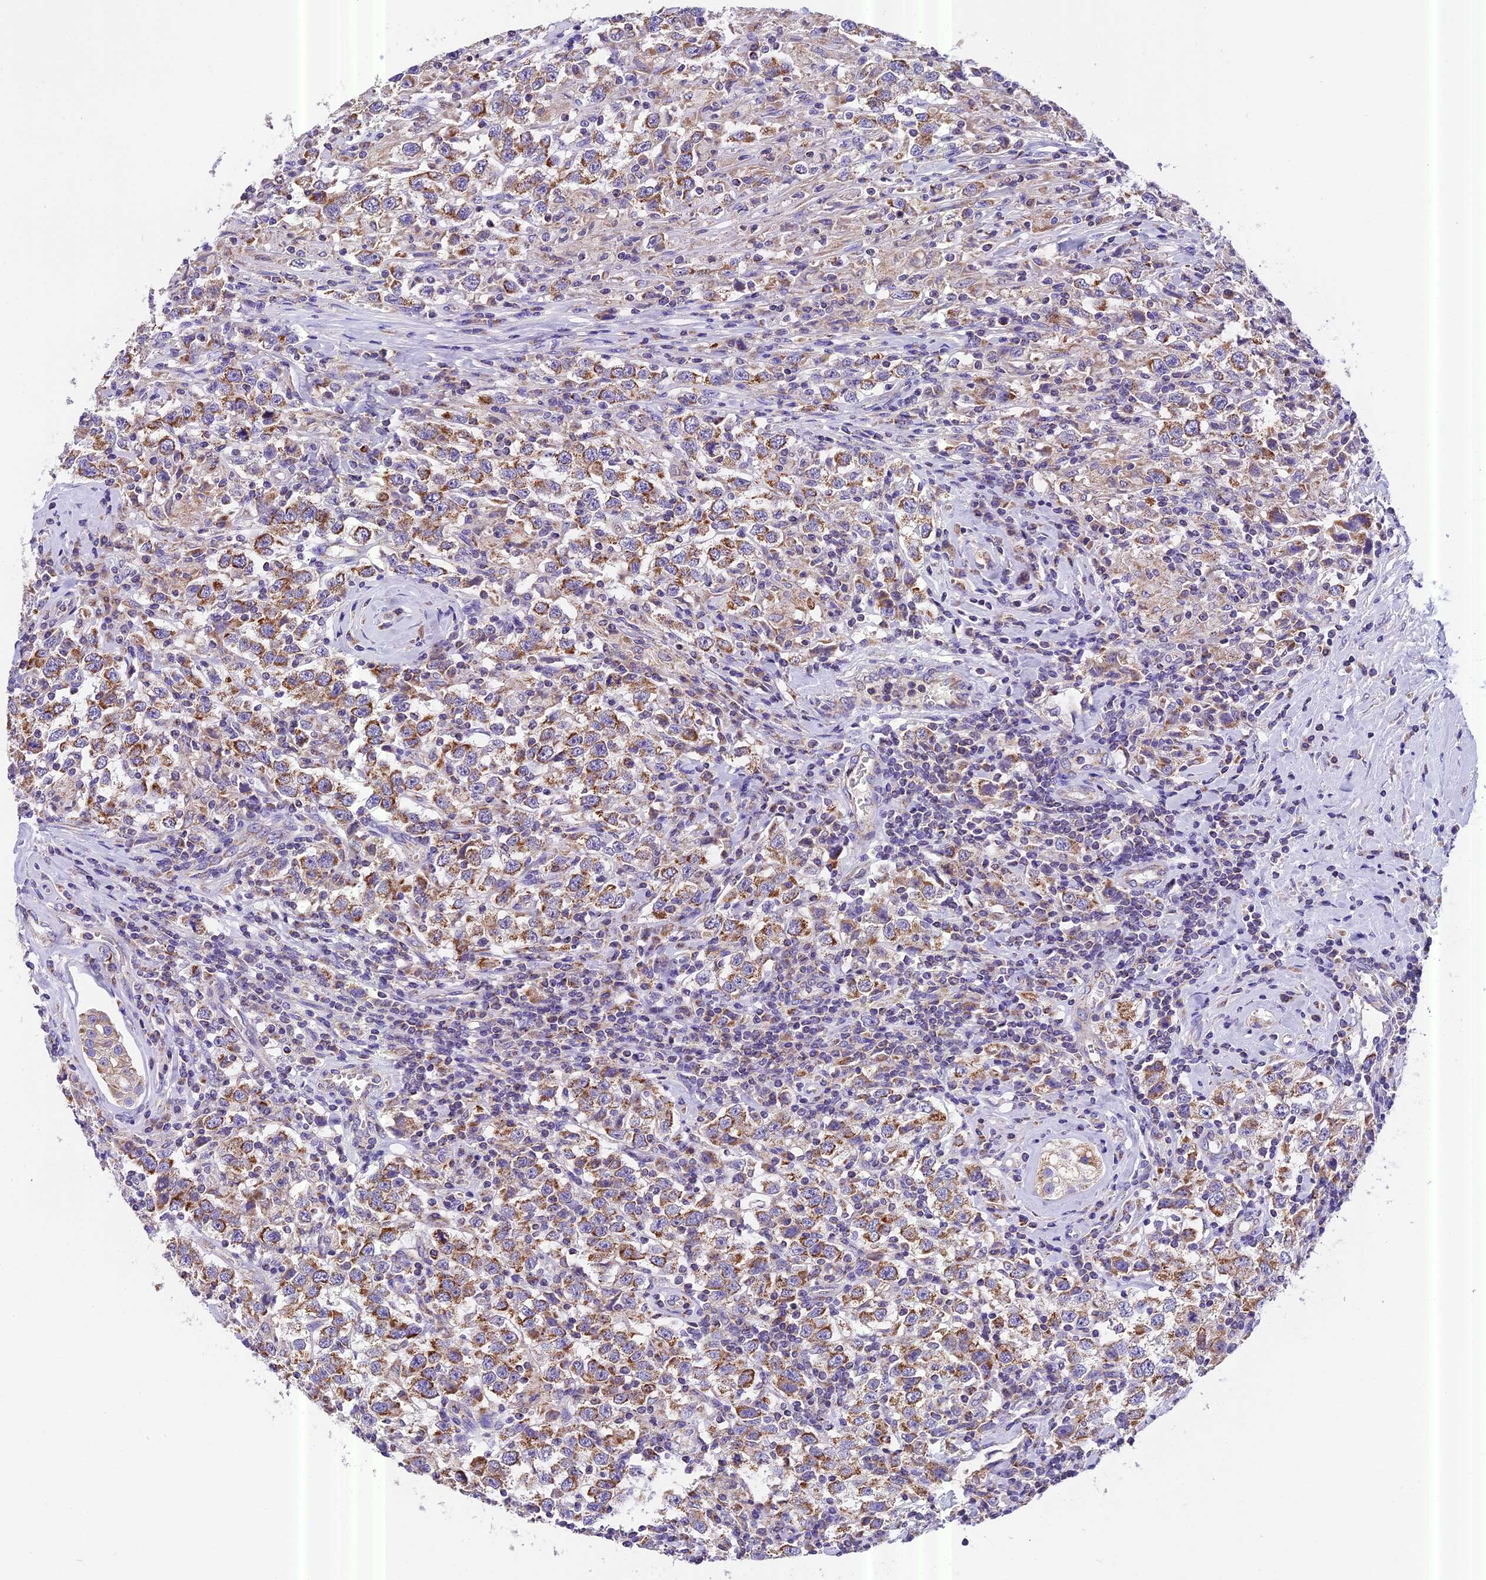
{"staining": {"intensity": "moderate", "quantity": ">75%", "location": "cytoplasmic/membranous"}, "tissue": "testis cancer", "cell_type": "Tumor cells", "image_type": "cancer", "snomed": [{"axis": "morphology", "description": "Seminoma, NOS"}, {"axis": "topography", "description": "Testis"}], "caption": "The micrograph demonstrates immunohistochemical staining of seminoma (testis). There is moderate cytoplasmic/membranous expression is seen in approximately >75% of tumor cells. Immunohistochemistry (ihc) stains the protein of interest in brown and the nuclei are stained blue.", "gene": "MGME1", "patient": {"sex": "male", "age": 41}}